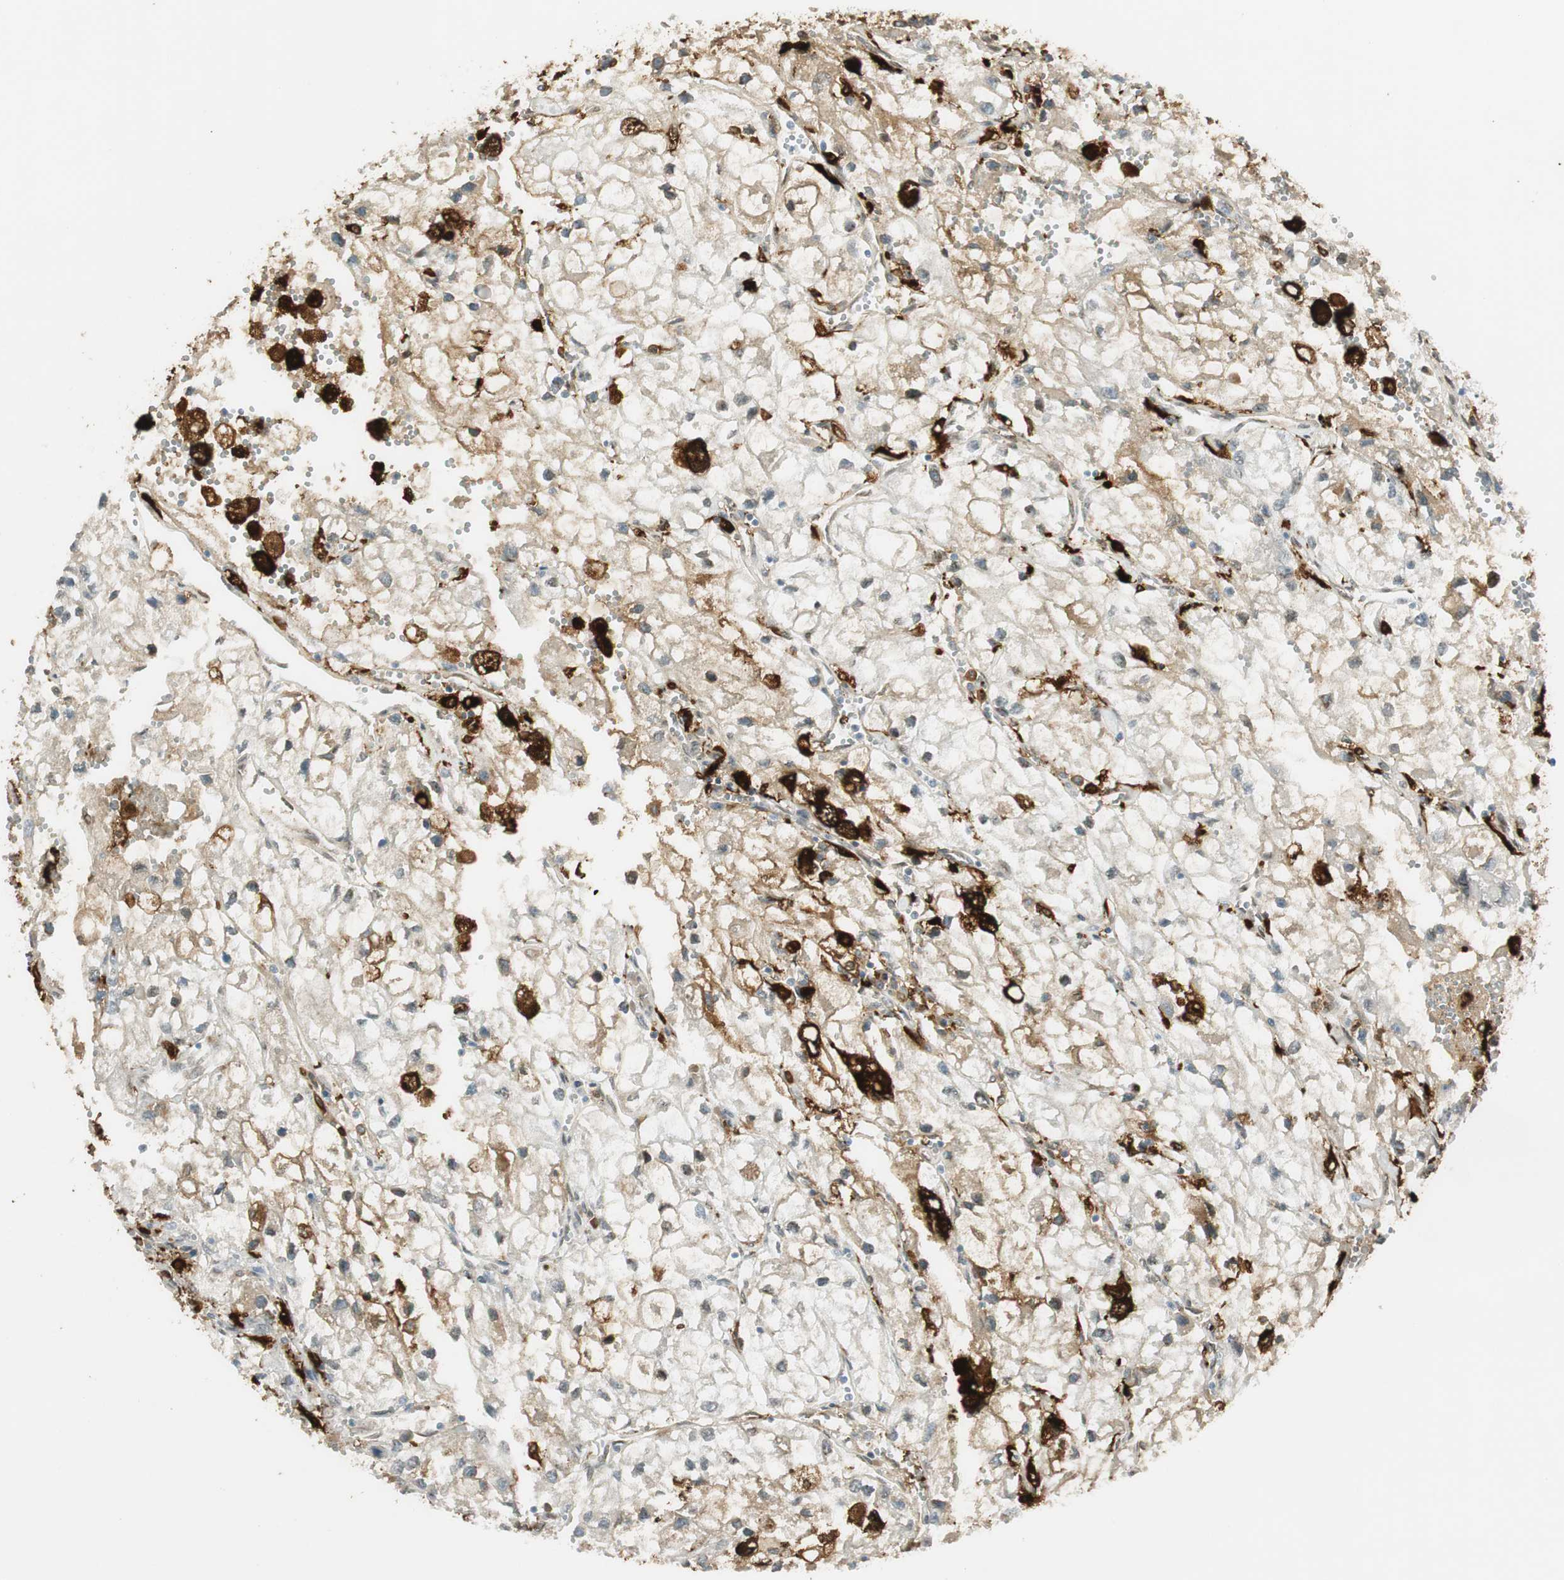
{"staining": {"intensity": "weak", "quantity": ">75%", "location": "cytoplasmic/membranous"}, "tissue": "renal cancer", "cell_type": "Tumor cells", "image_type": "cancer", "snomed": [{"axis": "morphology", "description": "Adenocarcinoma, NOS"}, {"axis": "topography", "description": "Kidney"}], "caption": "High-power microscopy captured an IHC micrograph of adenocarcinoma (renal), revealing weak cytoplasmic/membranous positivity in about >75% of tumor cells.", "gene": "TMEM260", "patient": {"sex": "female", "age": 70}}